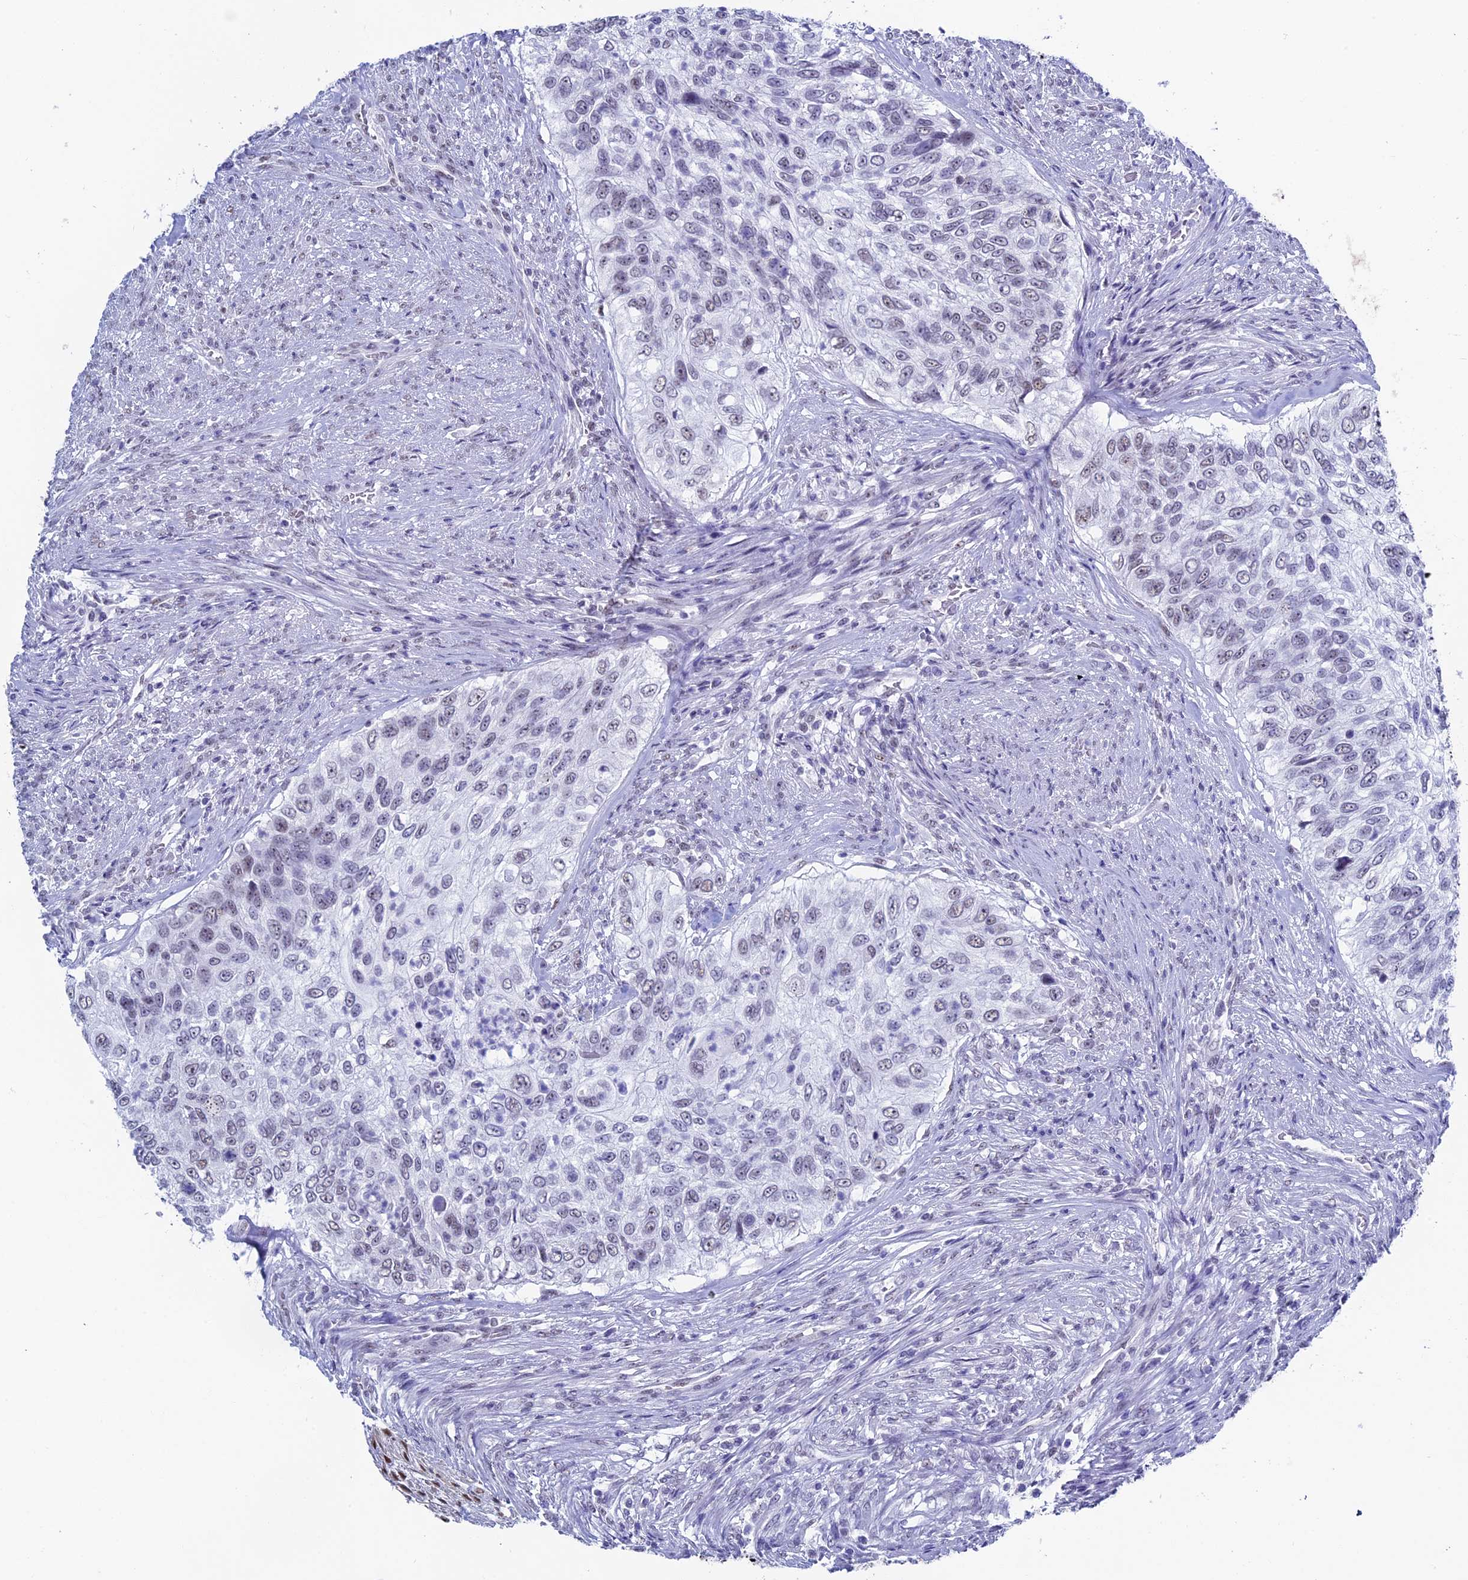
{"staining": {"intensity": "negative", "quantity": "none", "location": "none"}, "tissue": "urothelial cancer", "cell_type": "Tumor cells", "image_type": "cancer", "snomed": [{"axis": "morphology", "description": "Urothelial carcinoma, High grade"}, {"axis": "topography", "description": "Urinary bladder"}], "caption": "This is an immunohistochemistry (IHC) micrograph of human urothelial cancer. There is no staining in tumor cells.", "gene": "CD2BP2", "patient": {"sex": "female", "age": 60}}